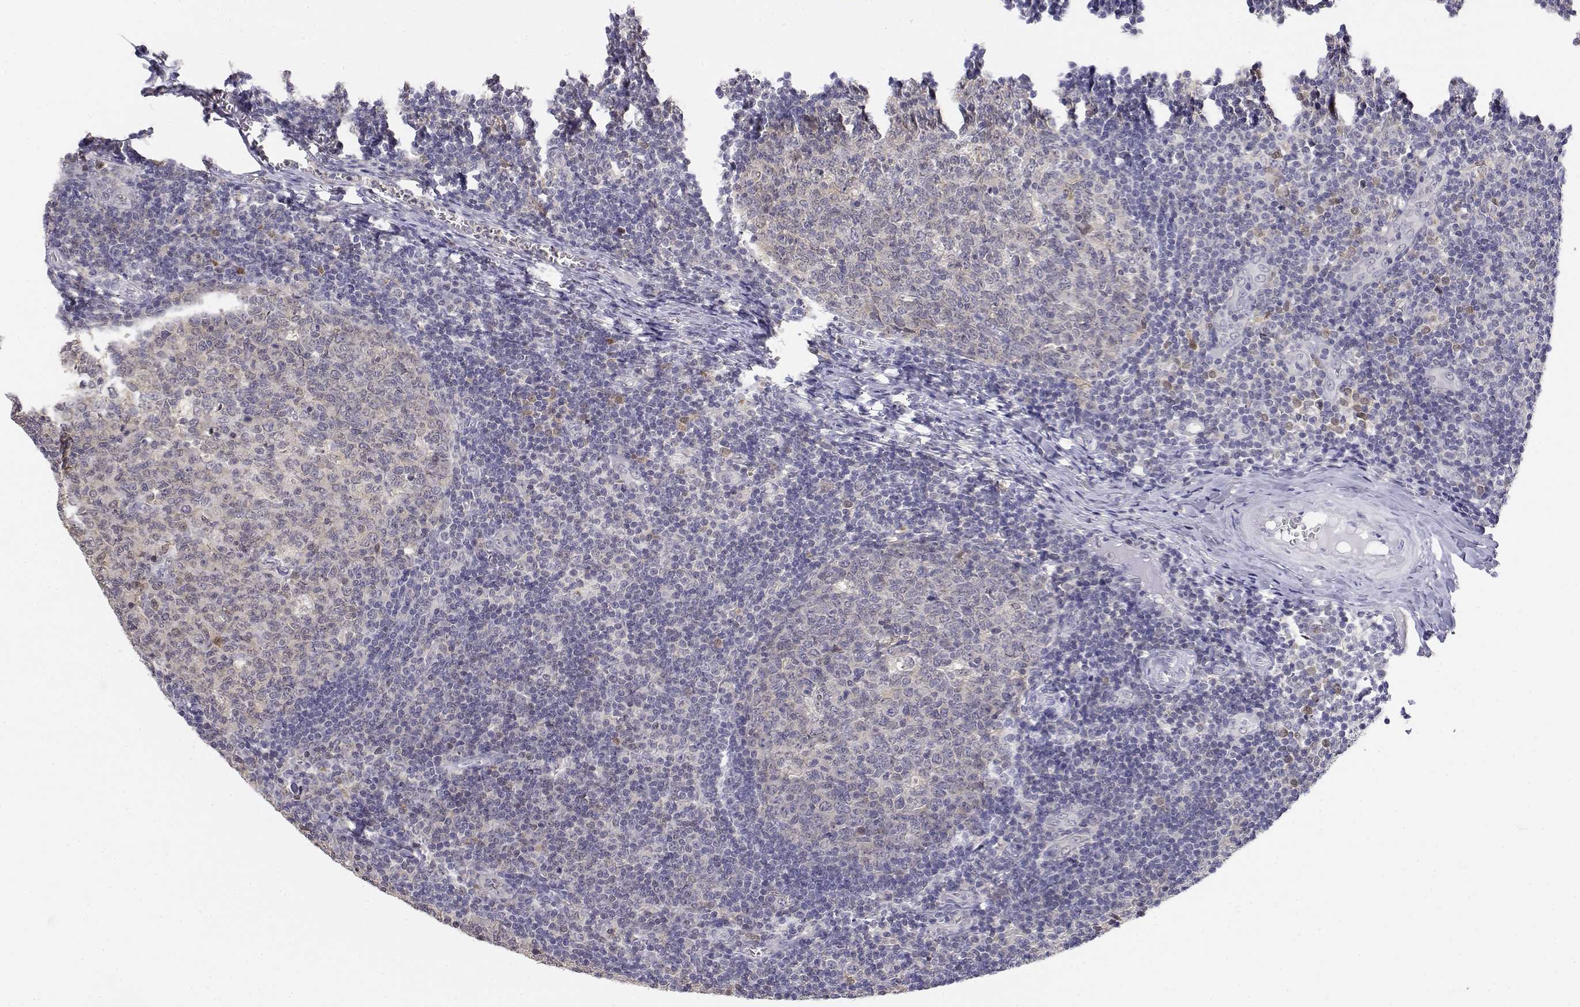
{"staining": {"intensity": "weak", "quantity": "<25%", "location": "cytoplasmic/membranous"}, "tissue": "tonsil", "cell_type": "Germinal center cells", "image_type": "normal", "snomed": [{"axis": "morphology", "description": "Normal tissue, NOS"}, {"axis": "topography", "description": "Tonsil"}], "caption": "Germinal center cells are negative for protein expression in unremarkable human tonsil. (DAB IHC, high magnification).", "gene": "ADA", "patient": {"sex": "female", "age": 13}}